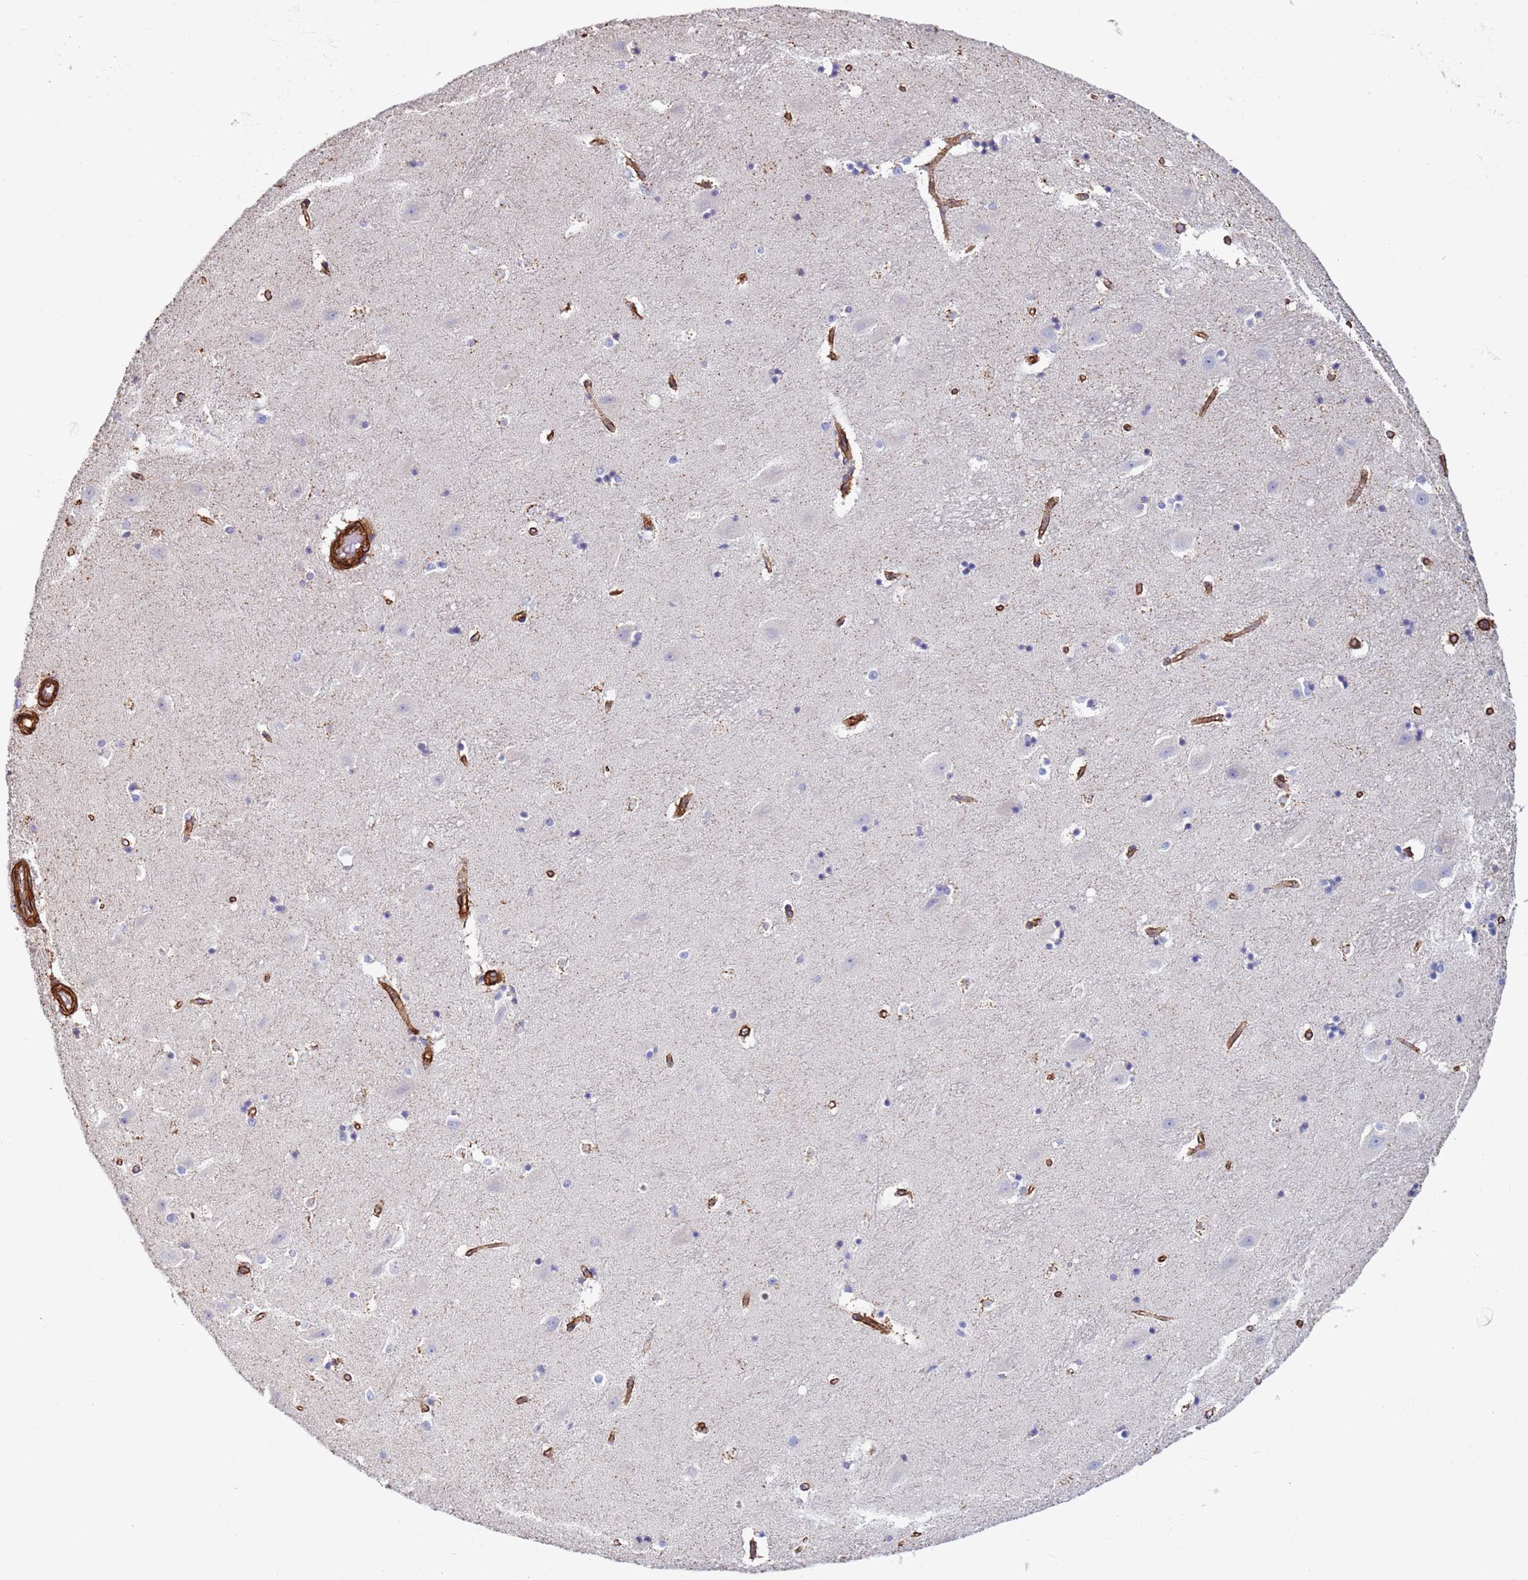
{"staining": {"intensity": "negative", "quantity": "none", "location": "none"}, "tissue": "hippocampus", "cell_type": "Glial cells", "image_type": "normal", "snomed": [{"axis": "morphology", "description": "Normal tissue, NOS"}, {"axis": "topography", "description": "Hippocampus"}], "caption": "Immunohistochemical staining of unremarkable human hippocampus exhibits no significant positivity in glial cells. (DAB immunohistochemistry (IHC) with hematoxylin counter stain).", "gene": "GASK1A", "patient": {"sex": "female", "age": 52}}